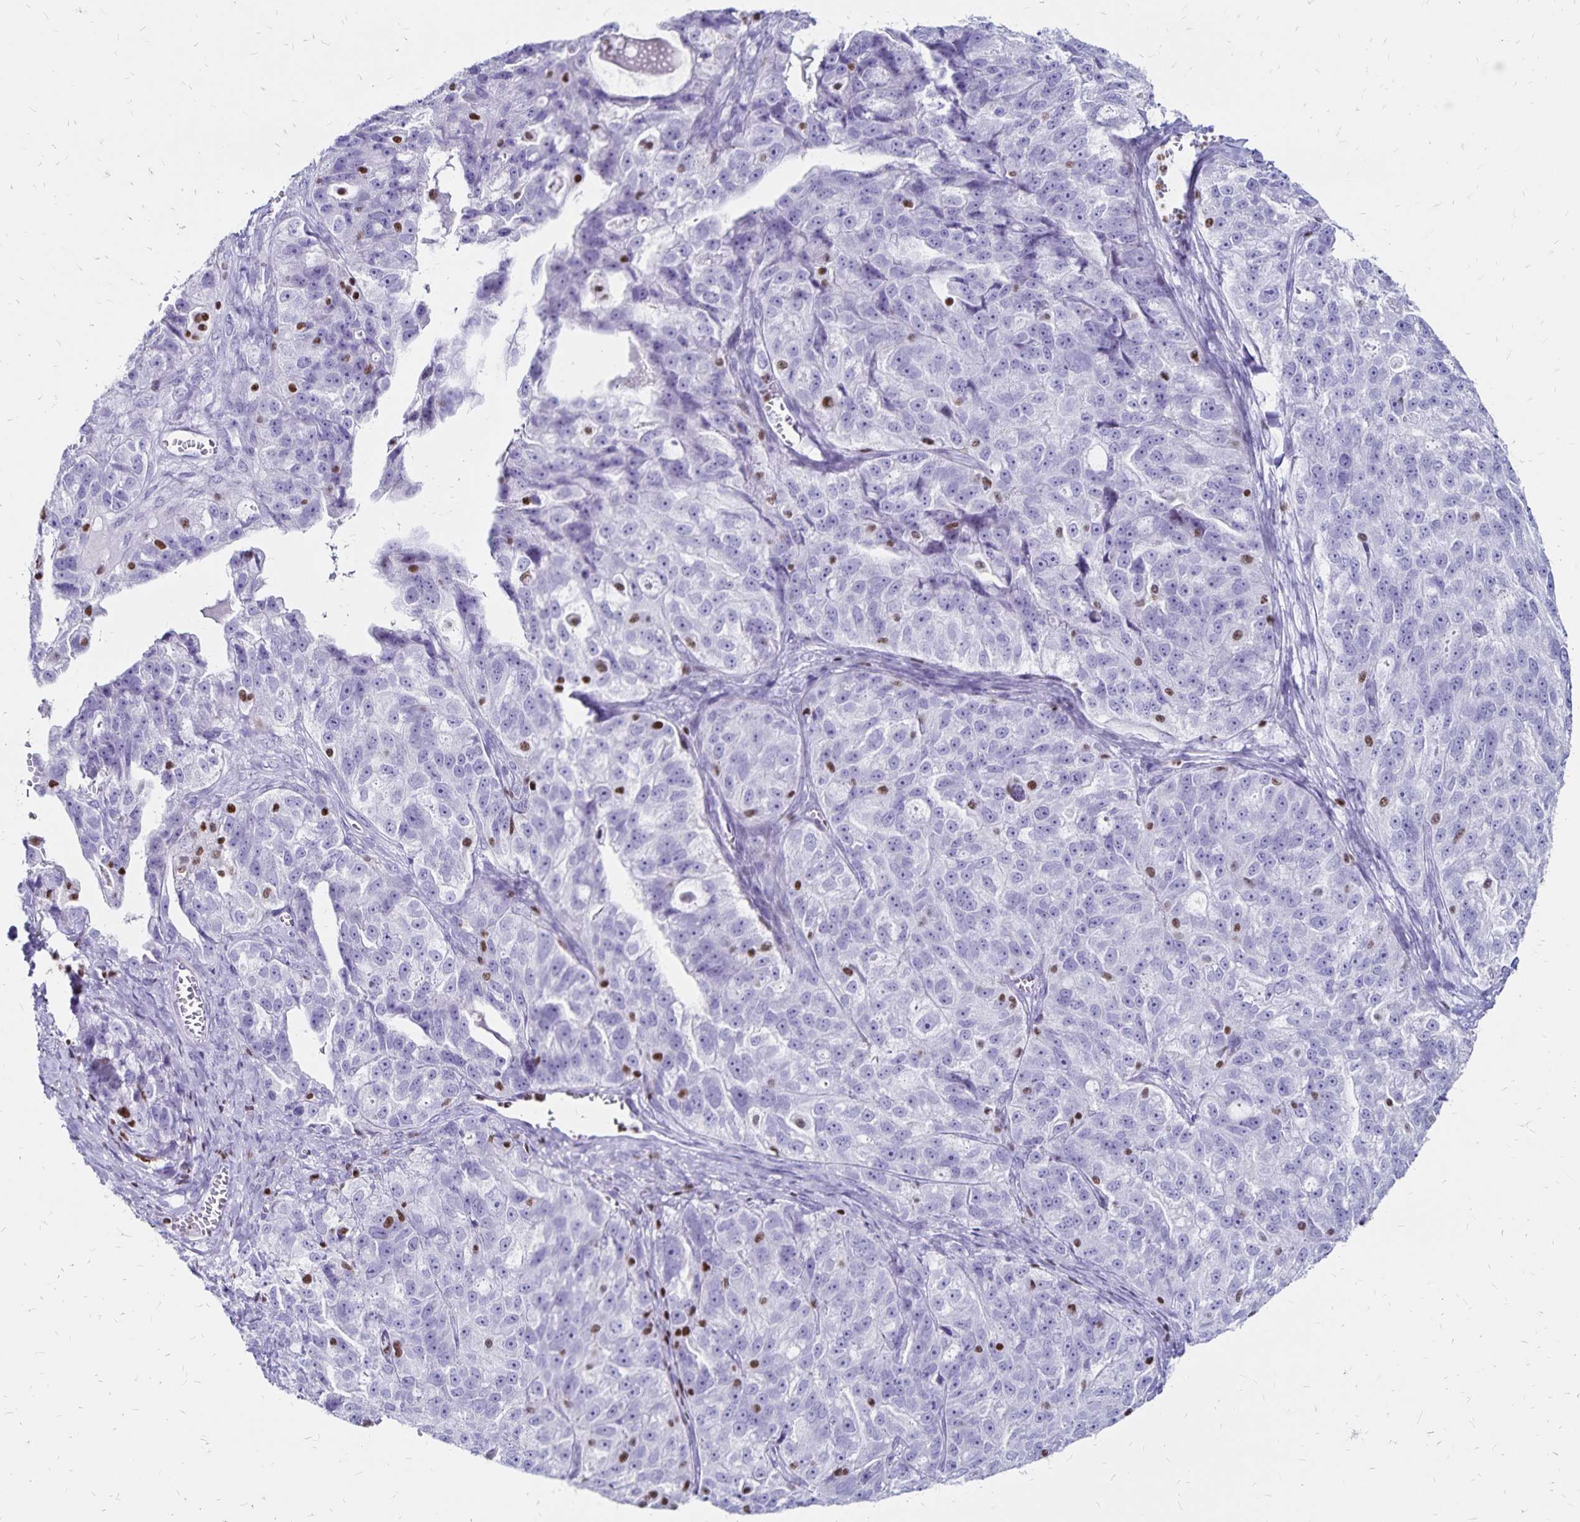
{"staining": {"intensity": "negative", "quantity": "none", "location": "none"}, "tissue": "ovarian cancer", "cell_type": "Tumor cells", "image_type": "cancer", "snomed": [{"axis": "morphology", "description": "Cystadenocarcinoma, serous, NOS"}, {"axis": "topography", "description": "Ovary"}], "caption": "An immunohistochemistry (IHC) micrograph of ovarian cancer (serous cystadenocarcinoma) is shown. There is no staining in tumor cells of ovarian cancer (serous cystadenocarcinoma).", "gene": "IKZF1", "patient": {"sex": "female", "age": 51}}